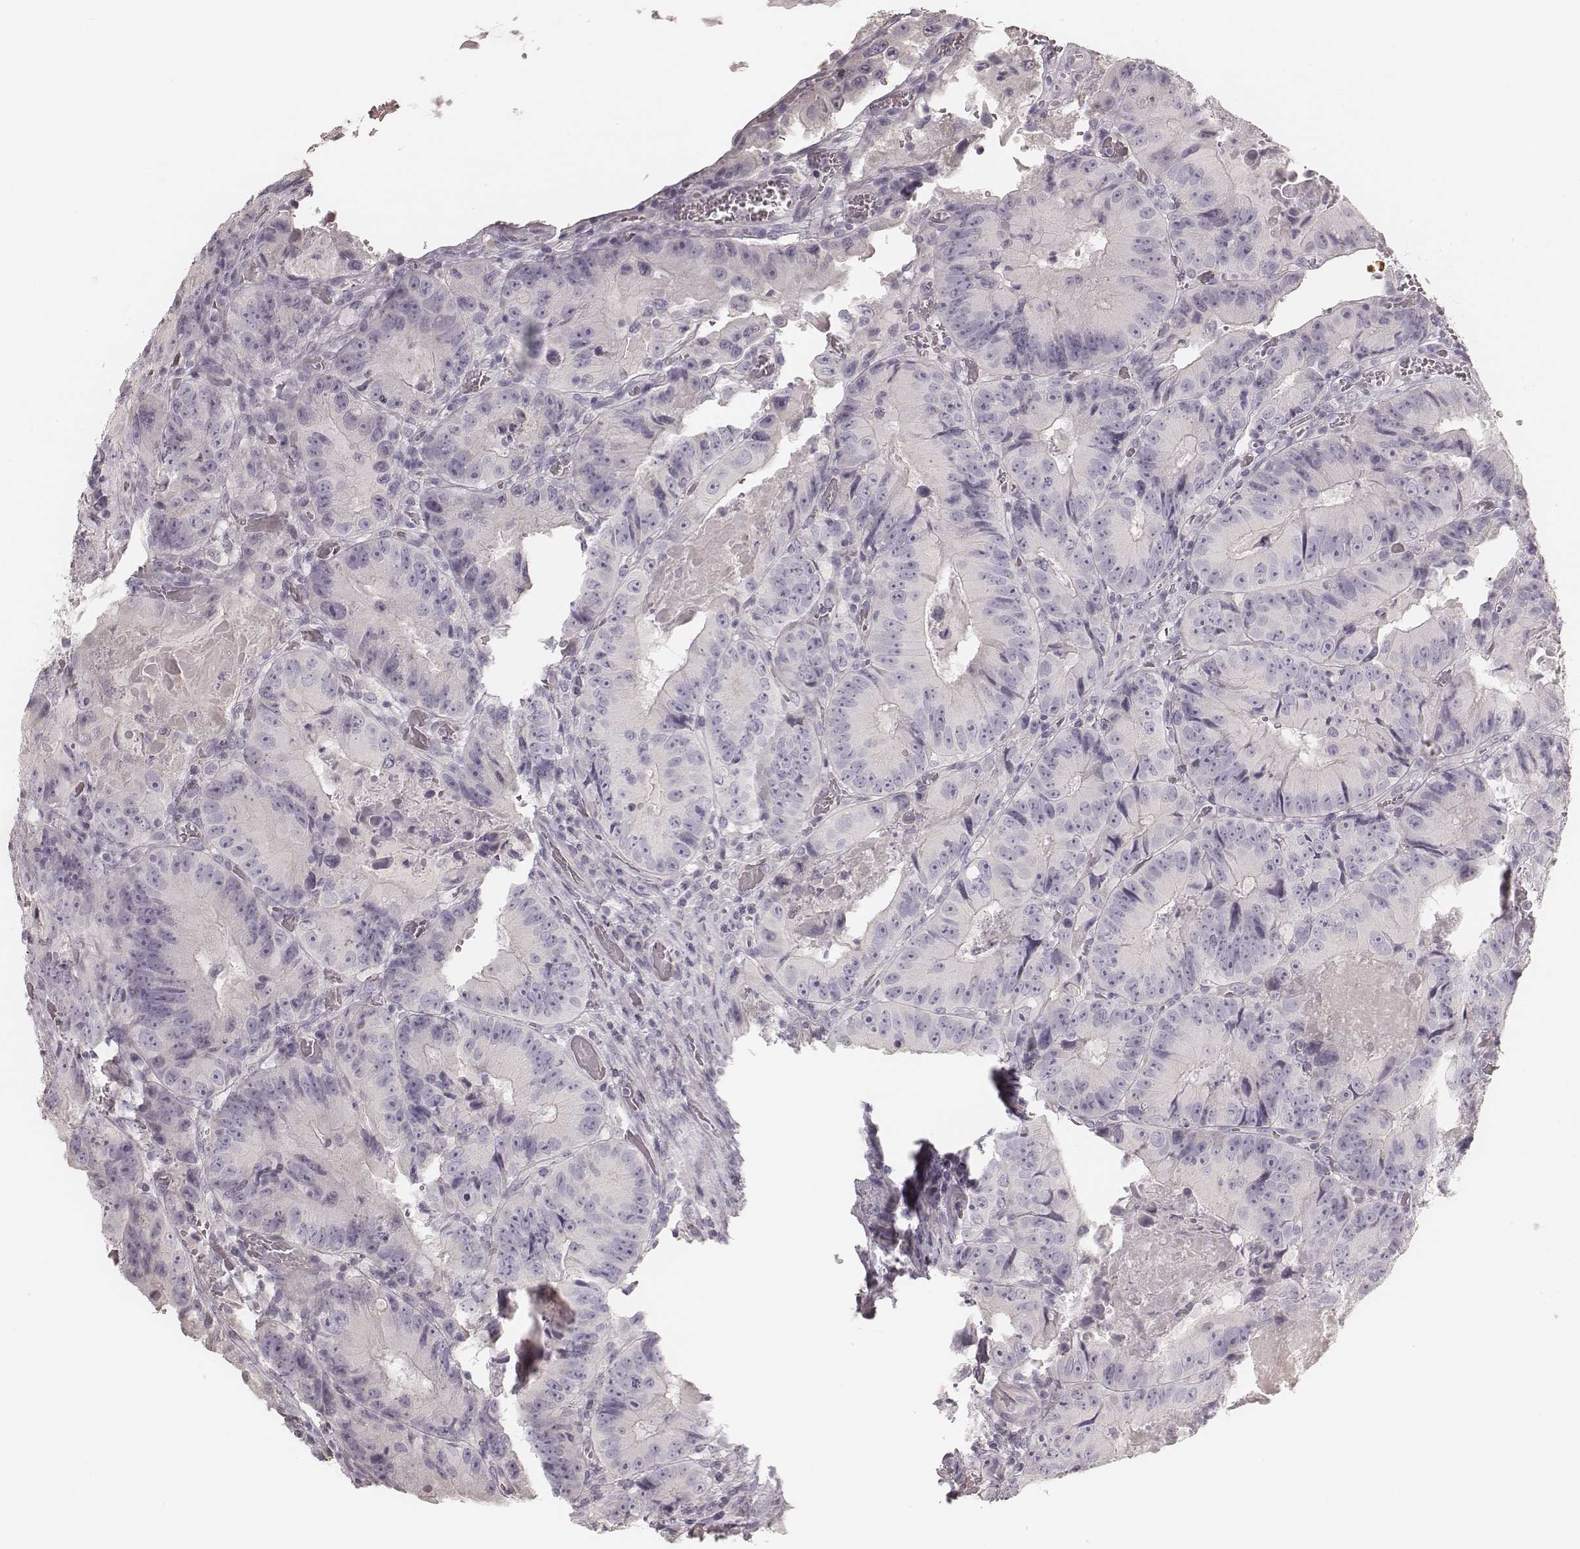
{"staining": {"intensity": "negative", "quantity": "none", "location": "none"}, "tissue": "colorectal cancer", "cell_type": "Tumor cells", "image_type": "cancer", "snomed": [{"axis": "morphology", "description": "Adenocarcinoma, NOS"}, {"axis": "topography", "description": "Colon"}], "caption": "IHC histopathology image of colorectal cancer (adenocarcinoma) stained for a protein (brown), which reveals no staining in tumor cells.", "gene": "ZP4", "patient": {"sex": "female", "age": 86}}